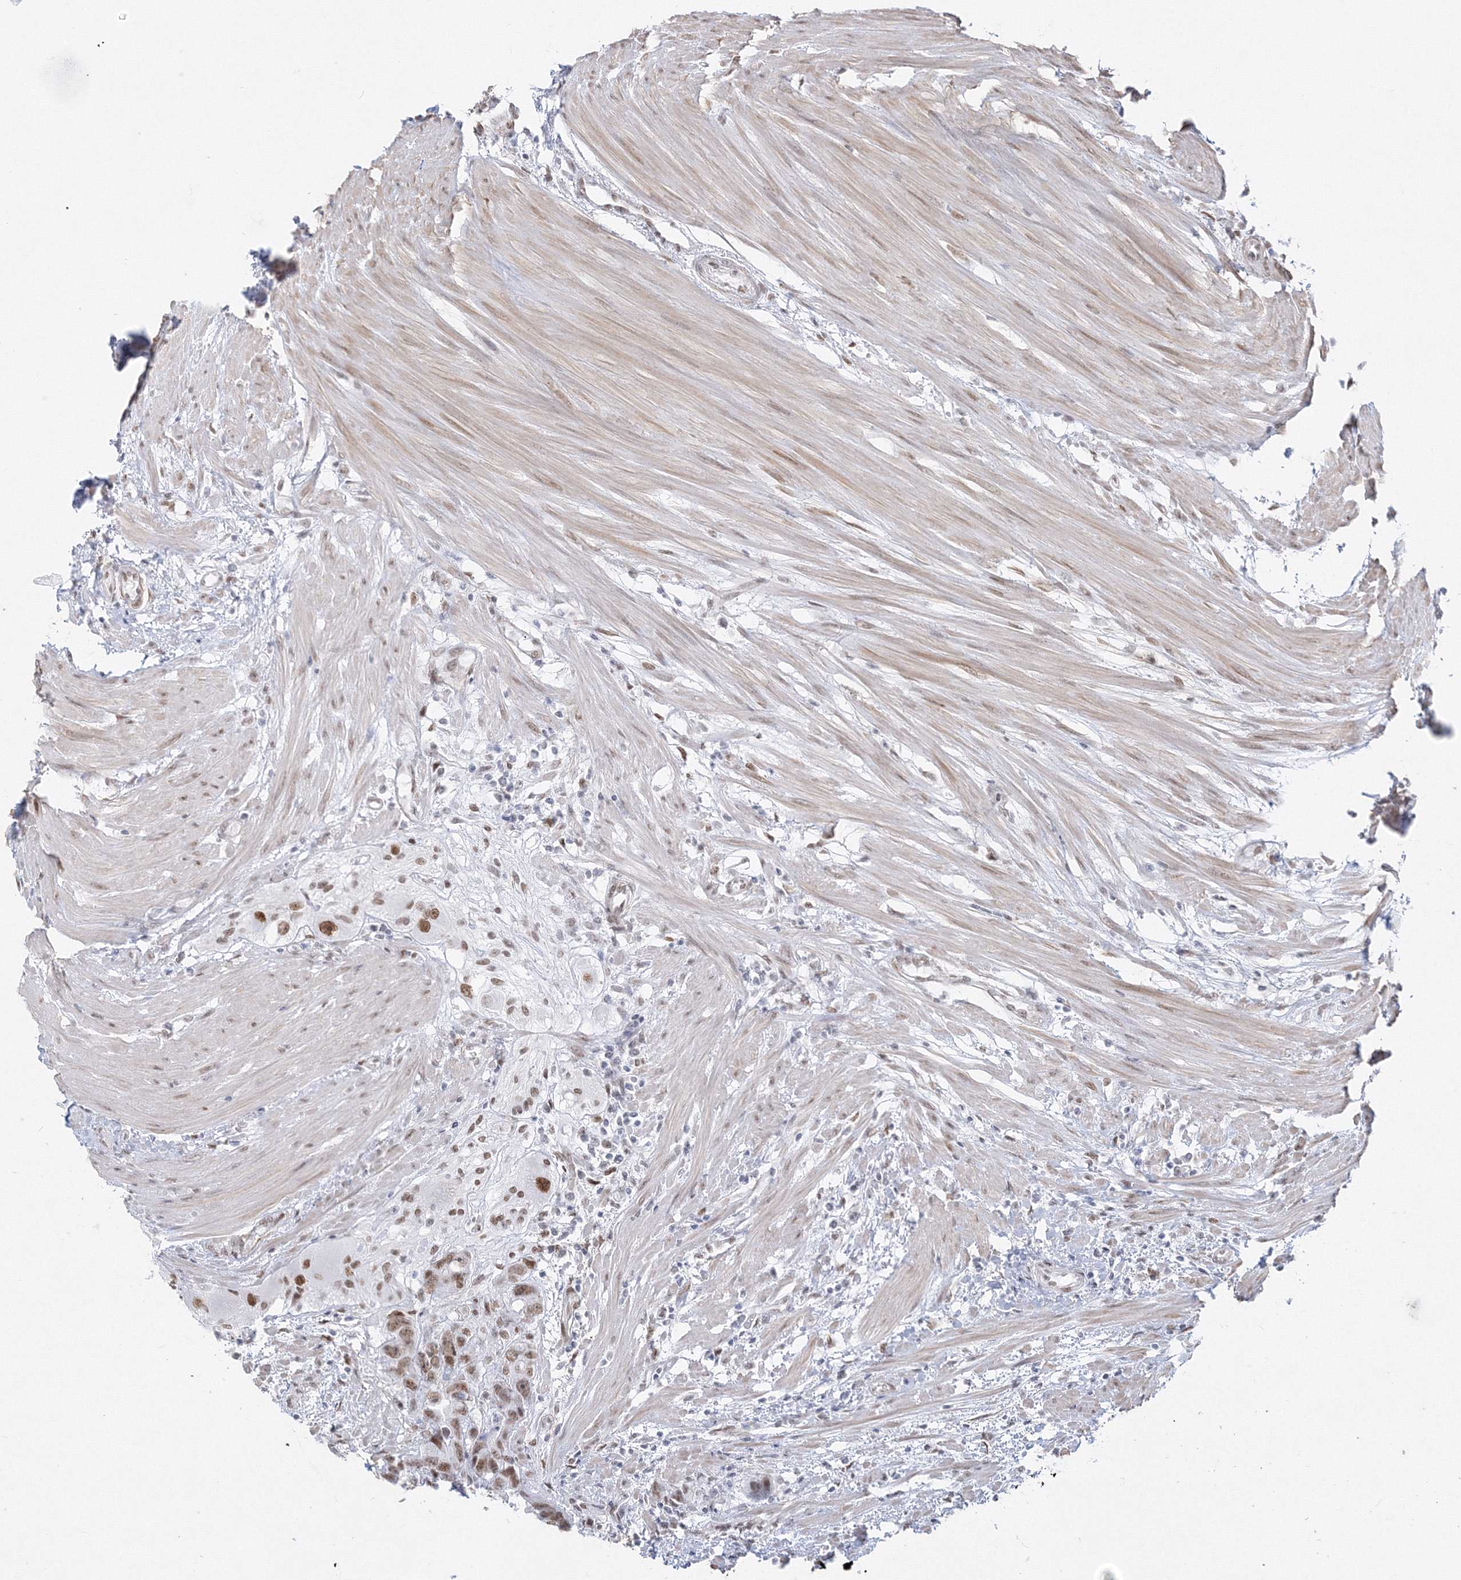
{"staining": {"intensity": "moderate", "quantity": ">75%", "location": "nuclear"}, "tissue": "colorectal cancer", "cell_type": "Tumor cells", "image_type": "cancer", "snomed": [{"axis": "morphology", "description": "Adenocarcinoma, NOS"}, {"axis": "topography", "description": "Colon"}], "caption": "Immunohistochemical staining of human colorectal adenocarcinoma demonstrates medium levels of moderate nuclear positivity in about >75% of tumor cells. The protein is shown in brown color, while the nuclei are stained blue.", "gene": "ZNF638", "patient": {"sex": "female", "age": 67}}